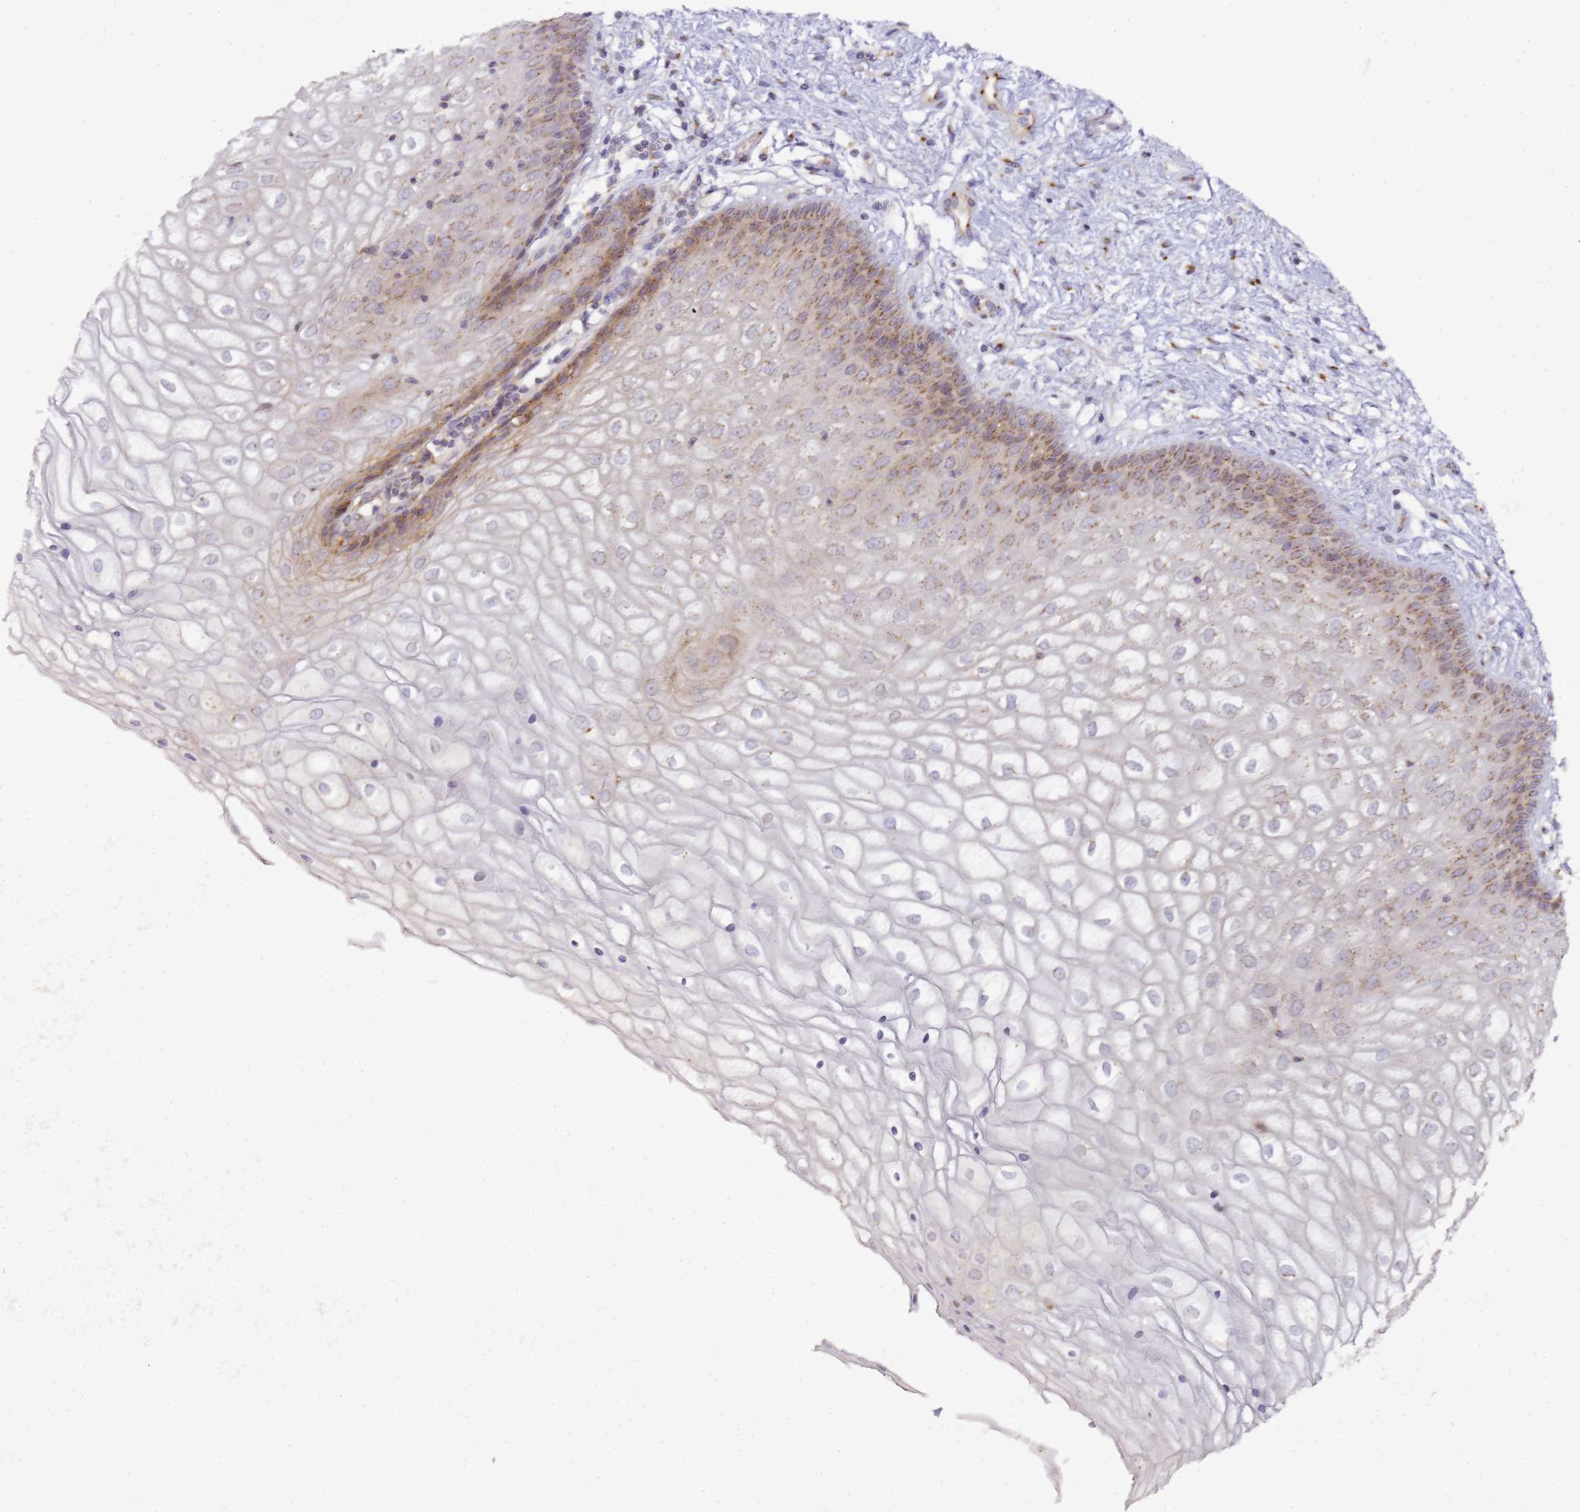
{"staining": {"intensity": "moderate", "quantity": "<25%", "location": "nuclear"}, "tissue": "vagina", "cell_type": "Squamous epithelial cells", "image_type": "normal", "snomed": [{"axis": "morphology", "description": "Normal tissue, NOS"}, {"axis": "topography", "description": "Vagina"}], "caption": "IHC histopathology image of unremarkable human vagina stained for a protein (brown), which demonstrates low levels of moderate nuclear staining in approximately <25% of squamous epithelial cells.", "gene": "MRPL49", "patient": {"sex": "female", "age": 34}}